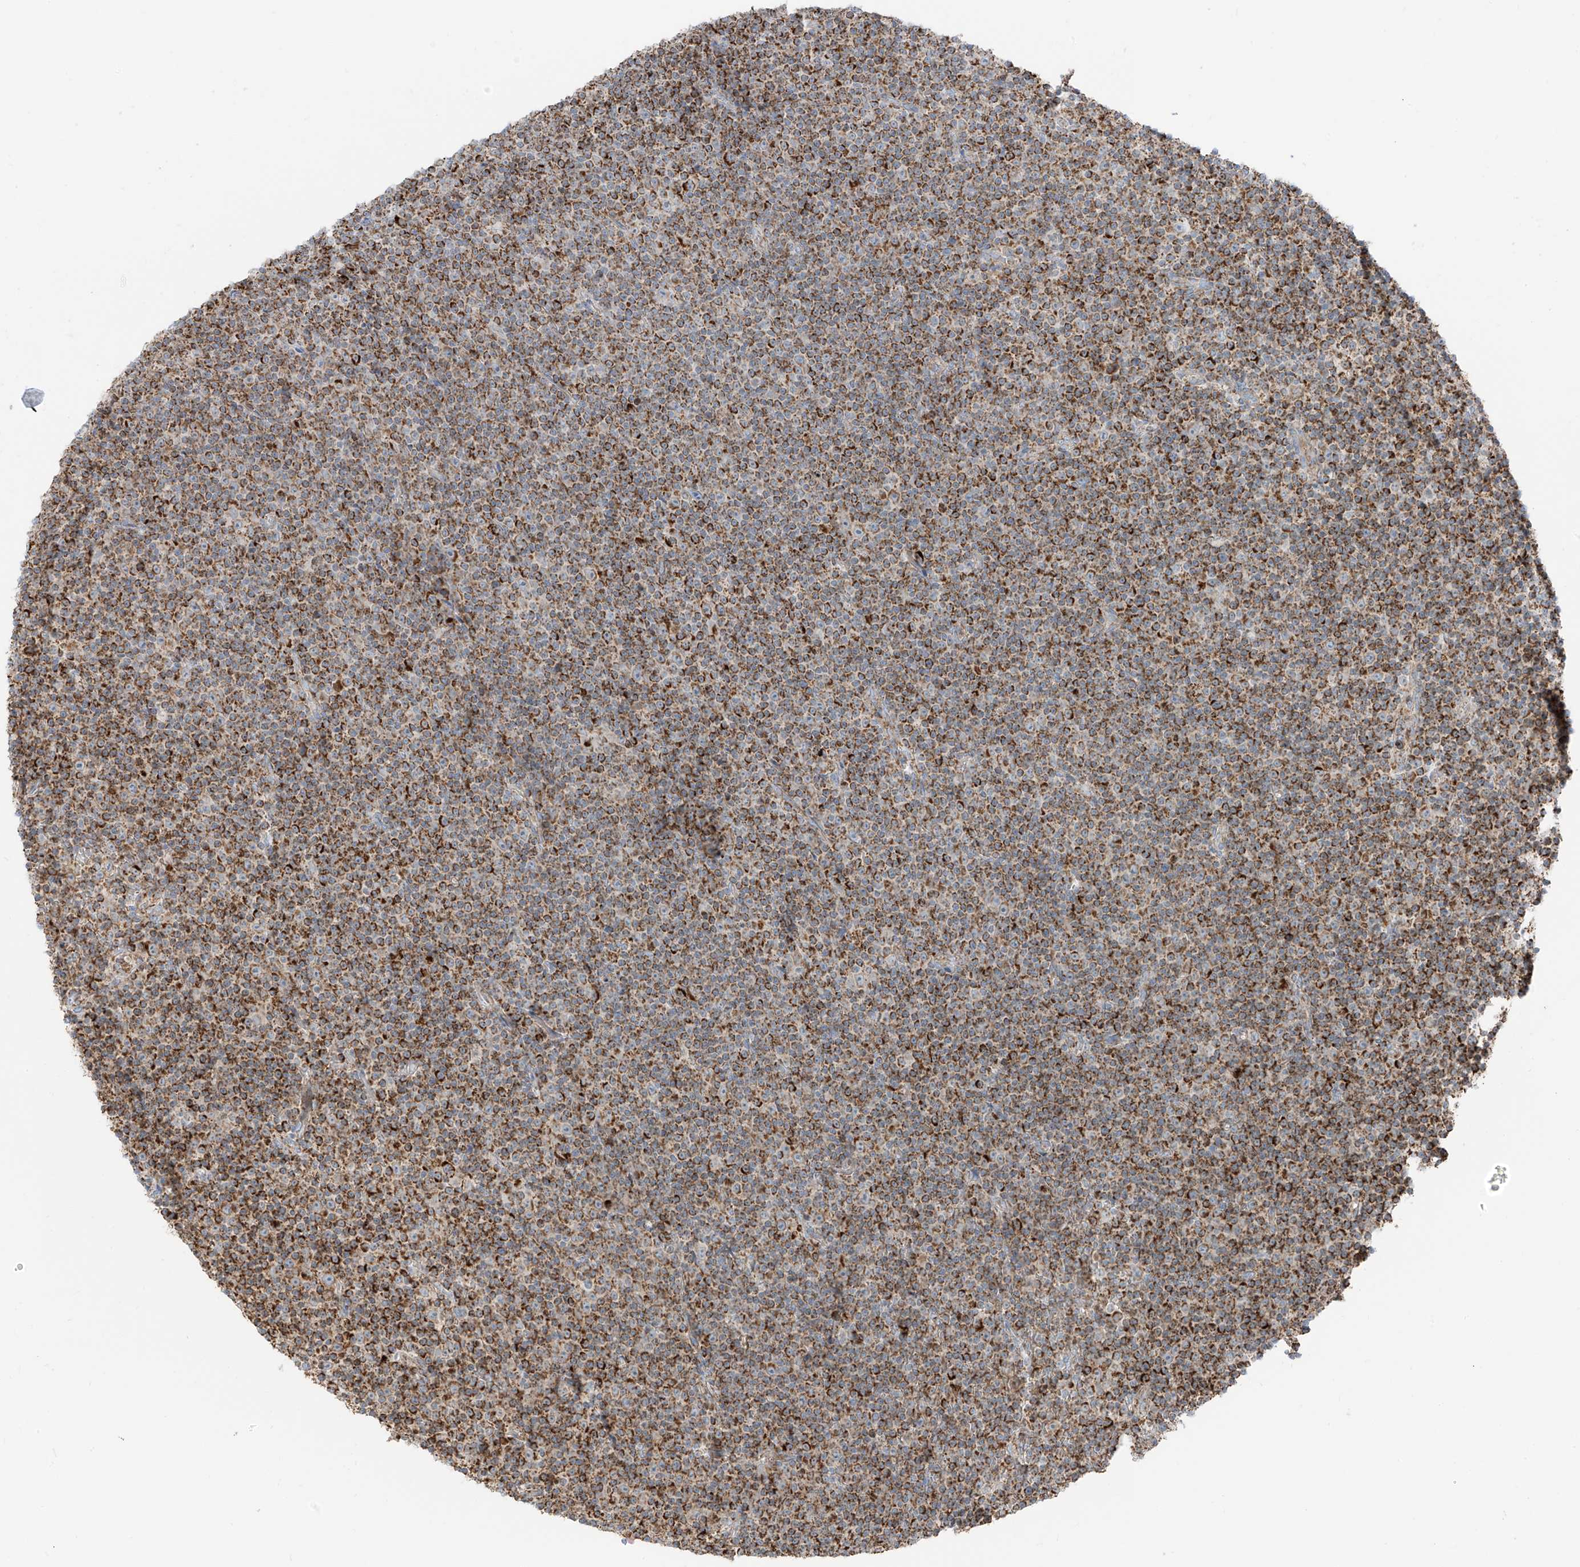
{"staining": {"intensity": "moderate", "quantity": ">75%", "location": "cytoplasmic/membranous"}, "tissue": "lymphoma", "cell_type": "Tumor cells", "image_type": "cancer", "snomed": [{"axis": "morphology", "description": "Malignant lymphoma, non-Hodgkin's type, Low grade"}, {"axis": "topography", "description": "Lymph node"}], "caption": "The immunohistochemical stain shows moderate cytoplasmic/membranous positivity in tumor cells of malignant lymphoma, non-Hodgkin's type (low-grade) tissue.", "gene": "ETHE1", "patient": {"sex": "female", "age": 67}}